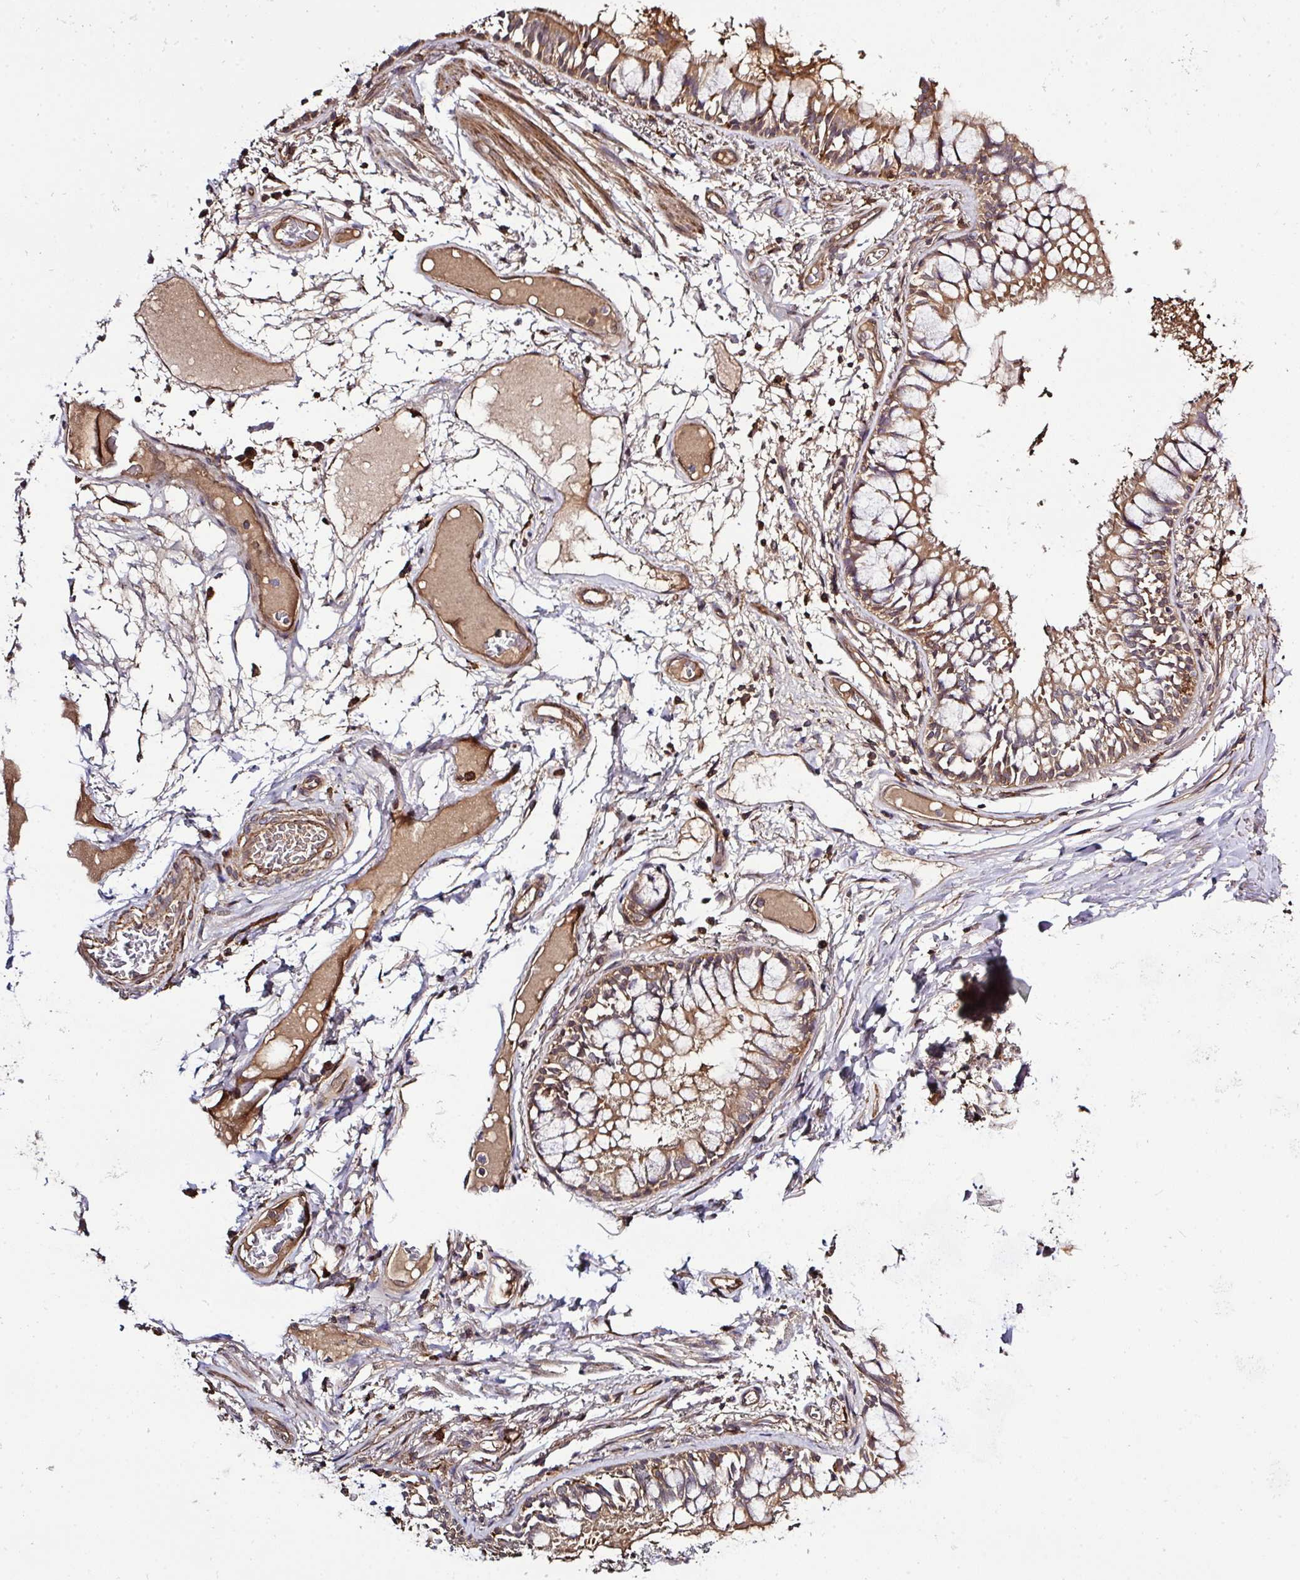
{"staining": {"intensity": "moderate", "quantity": ">75%", "location": "cytoplasmic/membranous"}, "tissue": "soft tissue", "cell_type": "Fibroblasts", "image_type": "normal", "snomed": [{"axis": "morphology", "description": "Normal tissue, NOS"}, {"axis": "topography", "description": "Bronchus"}], "caption": "Immunohistochemistry (DAB (3,3'-diaminobenzidine)) staining of unremarkable soft tissue exhibits moderate cytoplasmic/membranous protein positivity in about >75% of fibroblasts. The protein is stained brown, and the nuclei are stained in blue (DAB IHC with brightfield microscopy, high magnification).", "gene": "ARPIN", "patient": {"sex": "male", "age": 70}}